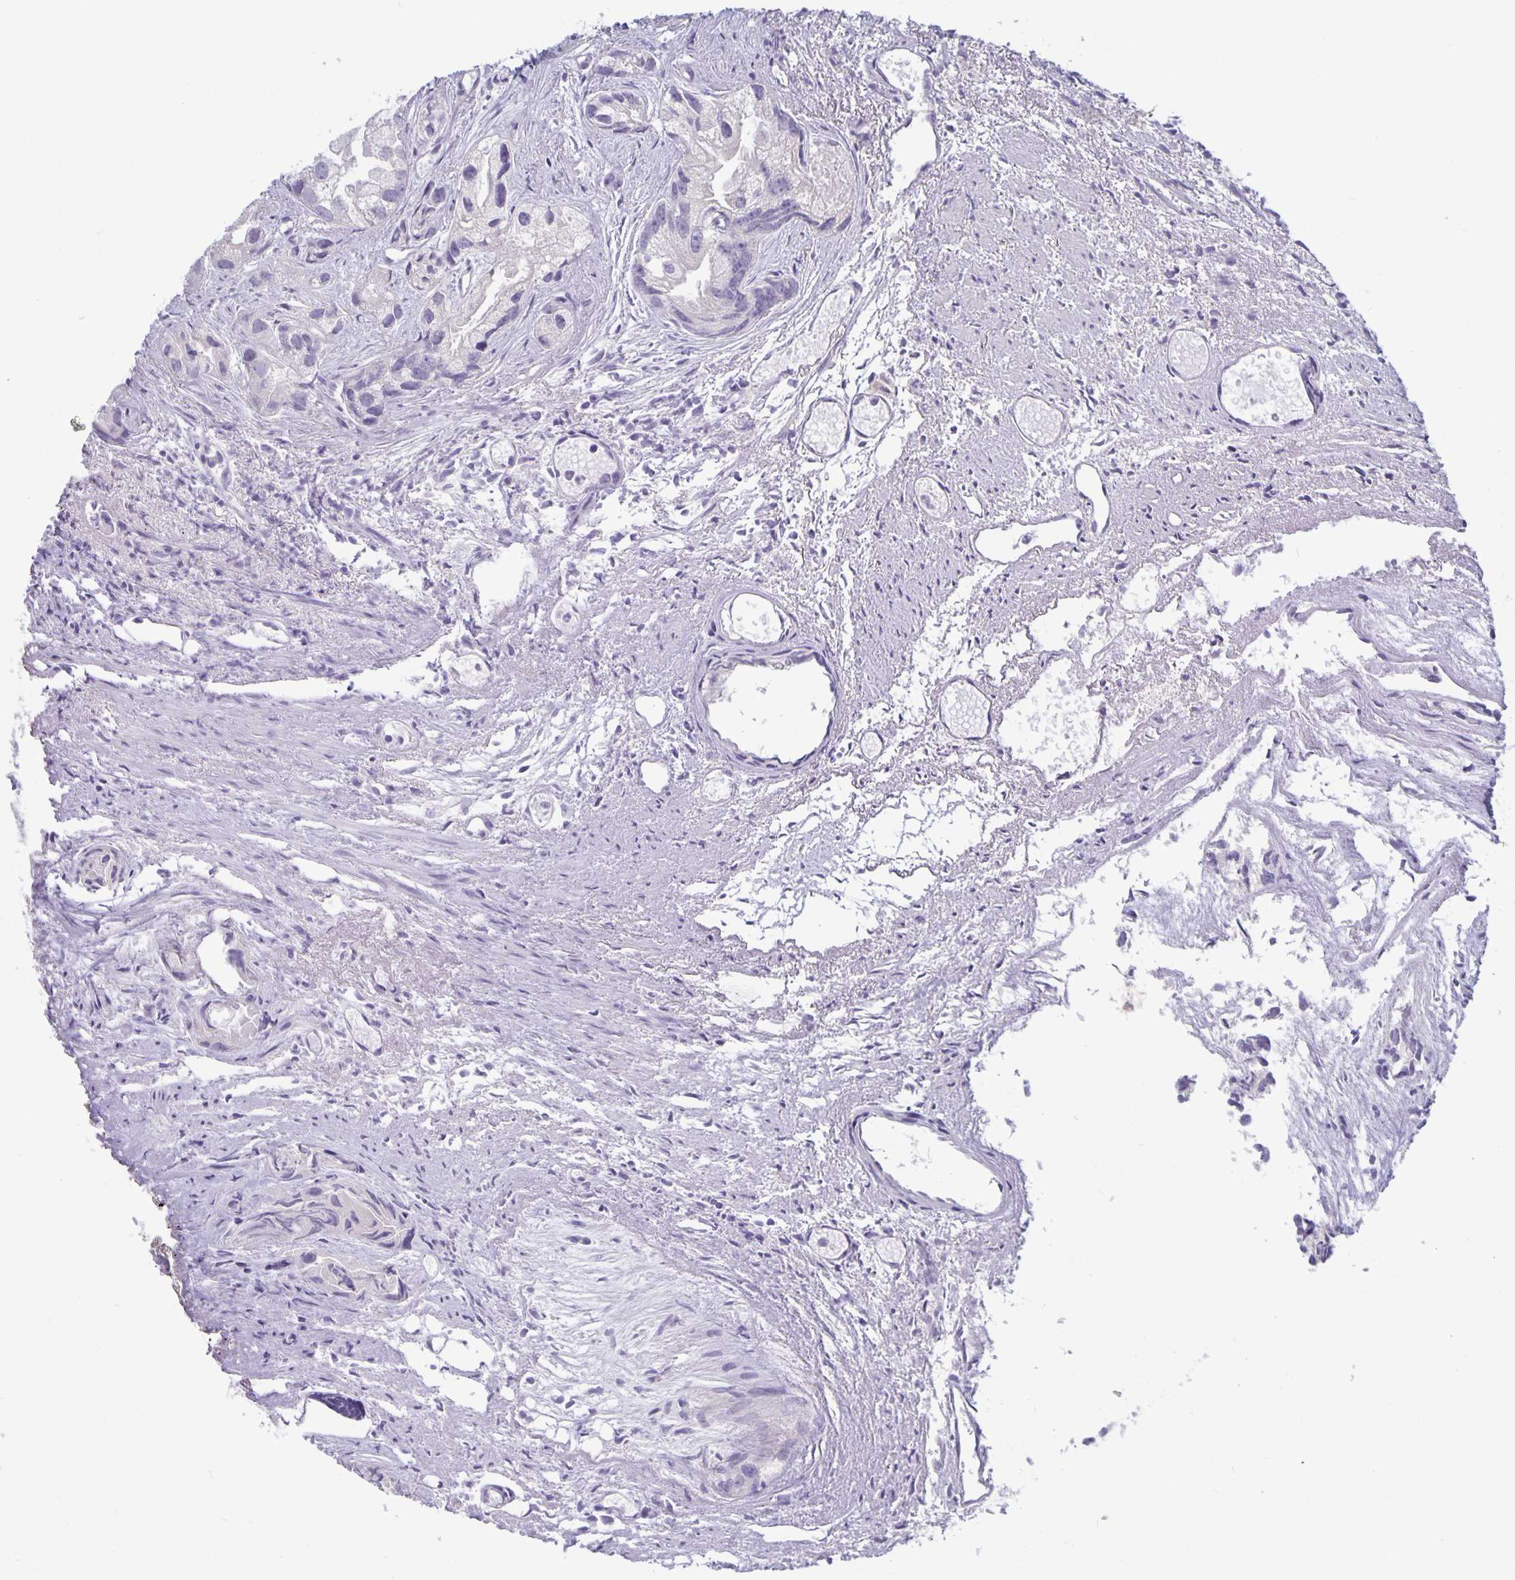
{"staining": {"intensity": "negative", "quantity": "none", "location": "none"}, "tissue": "prostate cancer", "cell_type": "Tumor cells", "image_type": "cancer", "snomed": [{"axis": "morphology", "description": "Adenocarcinoma, High grade"}, {"axis": "topography", "description": "Prostate"}], "caption": "High magnification brightfield microscopy of prostate cancer (high-grade adenocarcinoma) stained with DAB (brown) and counterstained with hematoxylin (blue): tumor cells show no significant expression.", "gene": "PLCB3", "patient": {"sex": "male", "age": 84}}